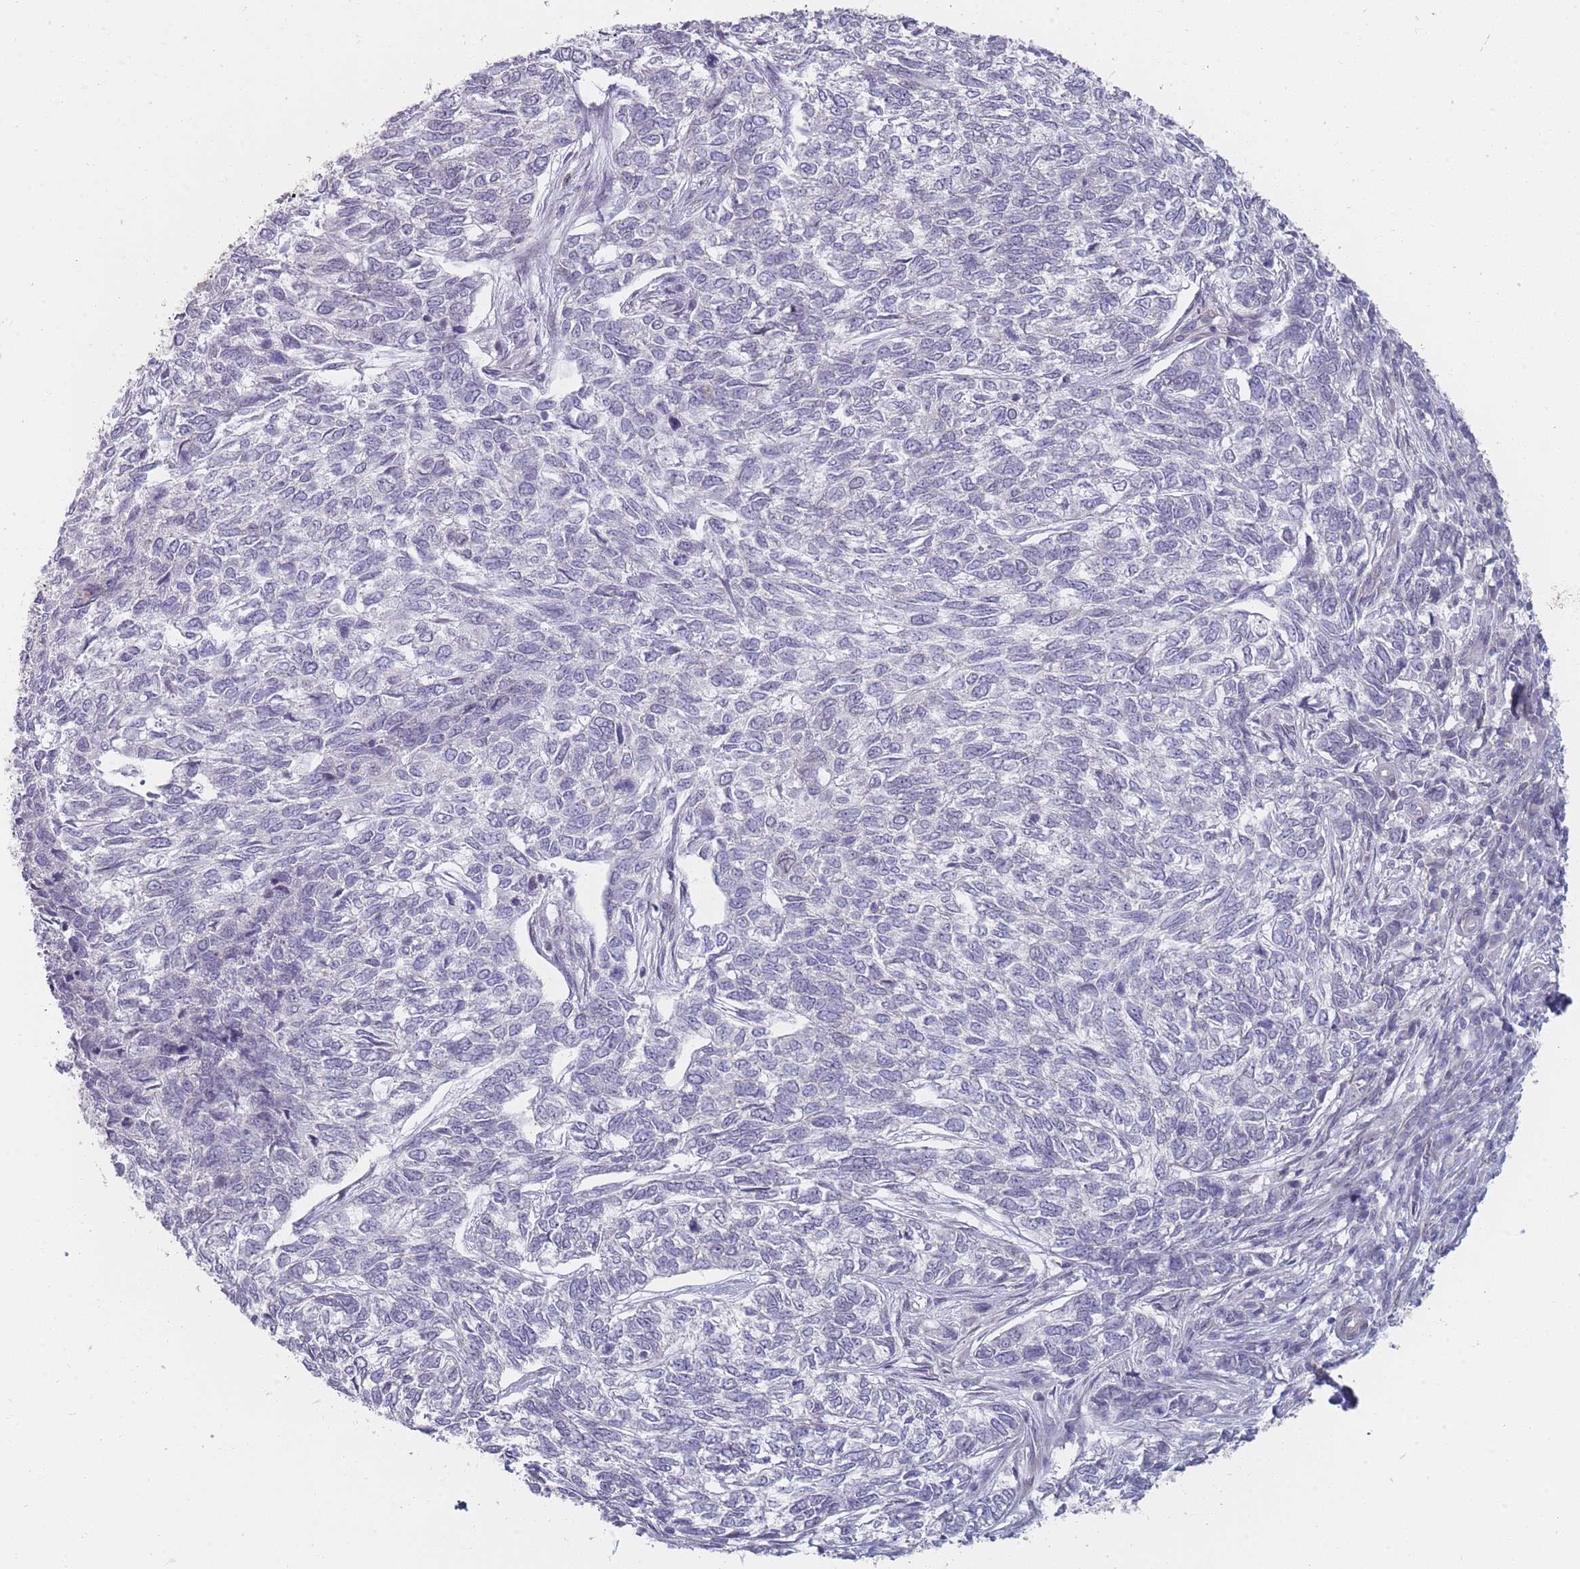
{"staining": {"intensity": "negative", "quantity": "none", "location": "none"}, "tissue": "skin cancer", "cell_type": "Tumor cells", "image_type": "cancer", "snomed": [{"axis": "morphology", "description": "Basal cell carcinoma"}, {"axis": "topography", "description": "Skin"}], "caption": "Tumor cells are negative for brown protein staining in basal cell carcinoma (skin). Nuclei are stained in blue.", "gene": "PCDH12", "patient": {"sex": "female", "age": 65}}